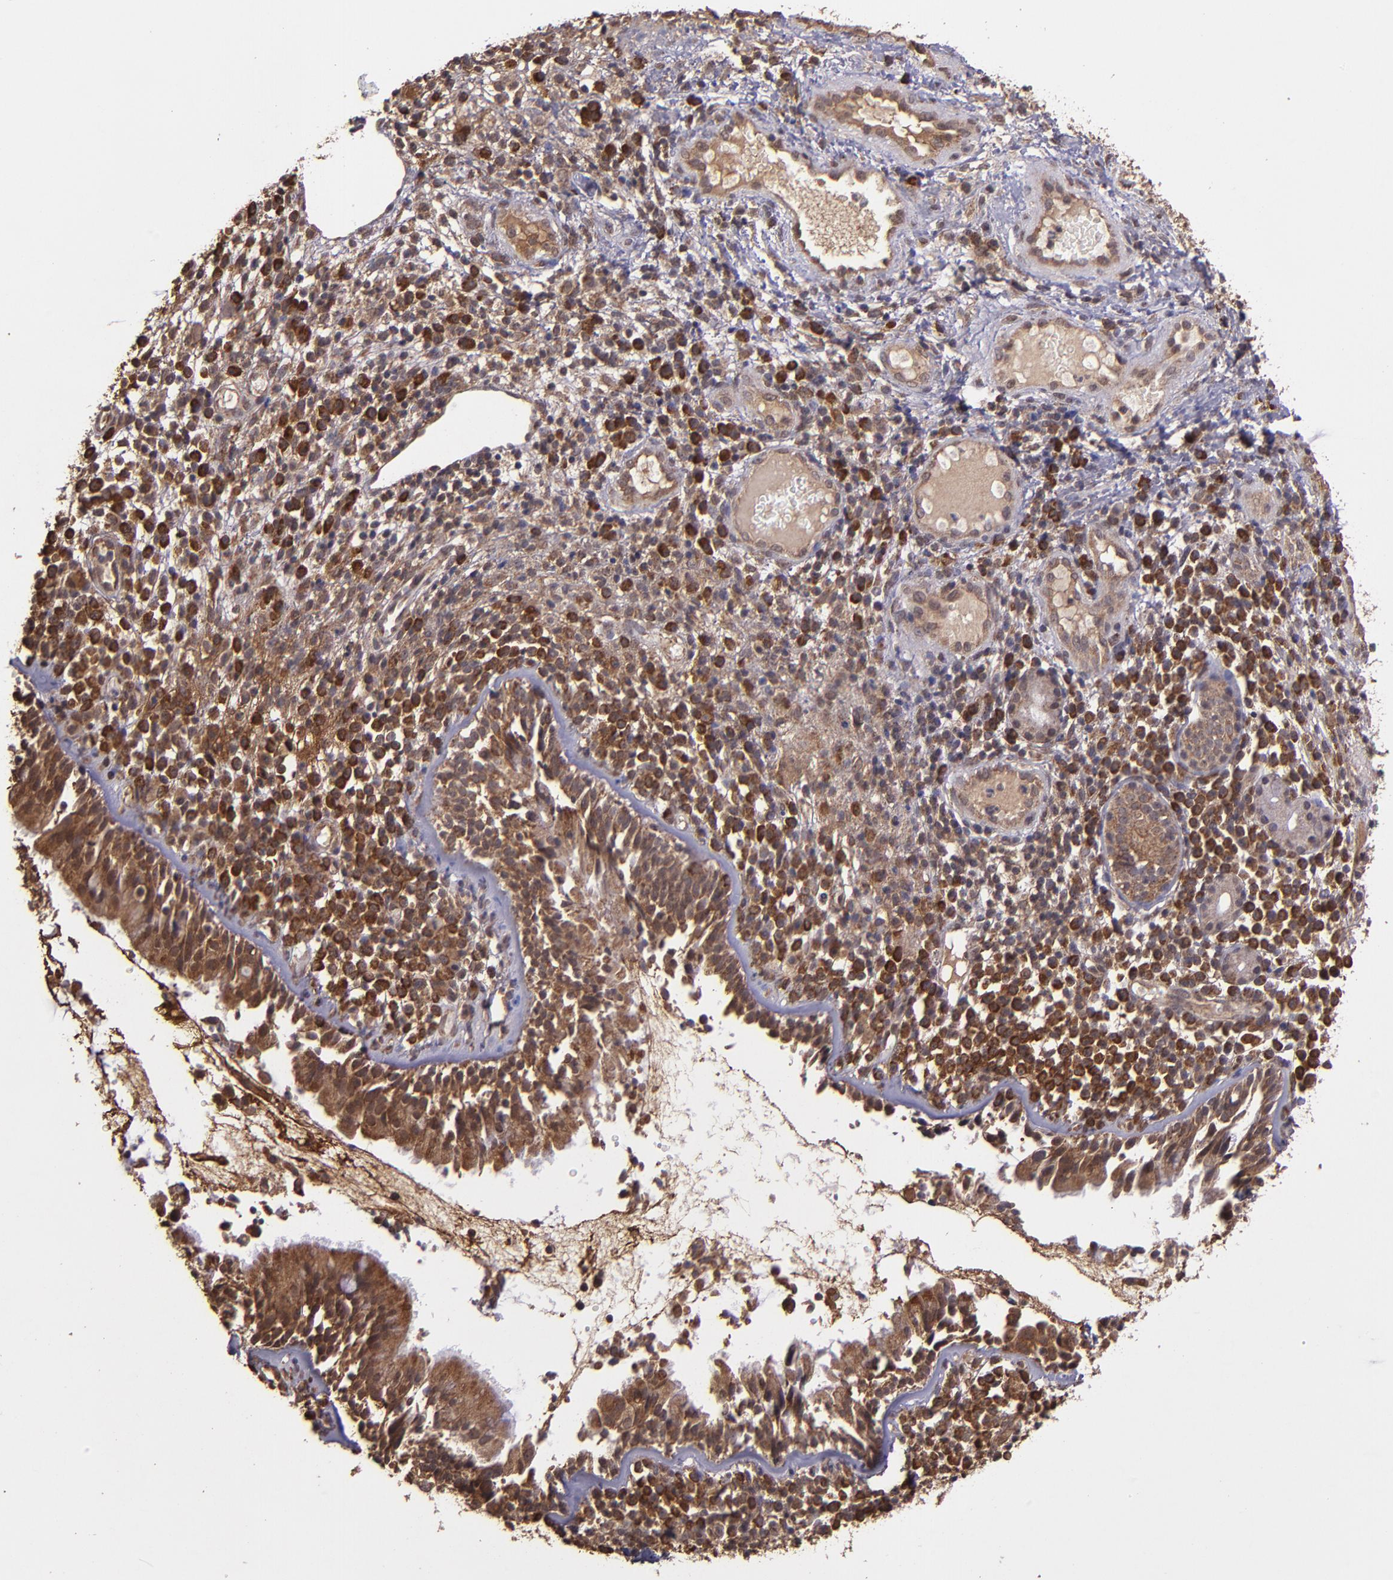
{"staining": {"intensity": "strong", "quantity": ">75%", "location": "cytoplasmic/membranous"}, "tissue": "nasopharynx", "cell_type": "Respiratory epithelial cells", "image_type": "normal", "snomed": [{"axis": "morphology", "description": "Normal tissue, NOS"}, {"axis": "morphology", "description": "Inflammation, NOS"}, {"axis": "morphology", "description": "Malignant melanoma, Metastatic site"}, {"axis": "topography", "description": "Nasopharynx"}], "caption": "Immunohistochemistry staining of benign nasopharynx, which displays high levels of strong cytoplasmic/membranous expression in about >75% of respiratory epithelial cells indicating strong cytoplasmic/membranous protein staining. The staining was performed using DAB (3,3'-diaminobenzidine) (brown) for protein detection and nuclei were counterstained in hematoxylin (blue).", "gene": "USP51", "patient": {"sex": "female", "age": 55}}